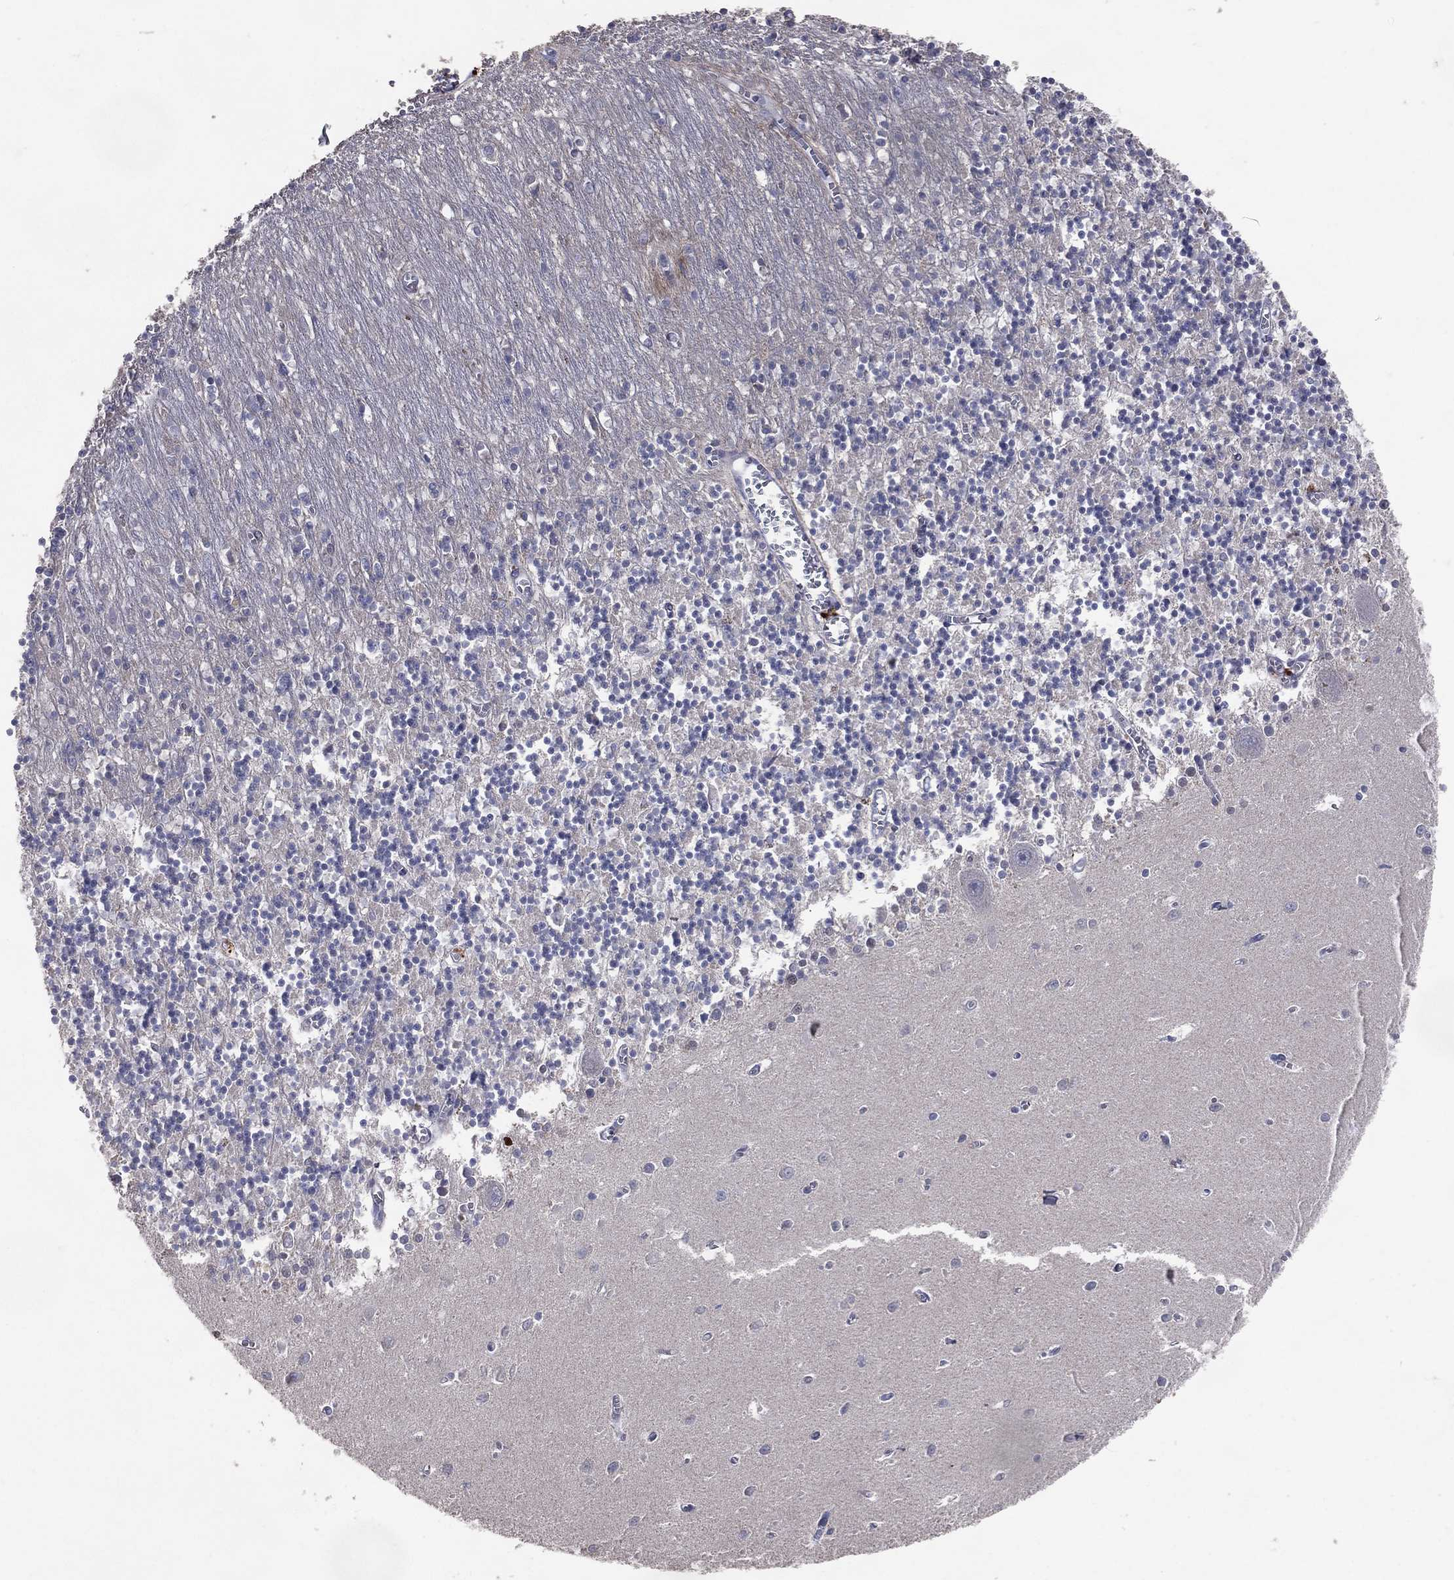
{"staining": {"intensity": "negative", "quantity": "none", "location": "none"}, "tissue": "cerebellum", "cell_type": "Cells in granular layer", "image_type": "normal", "snomed": [{"axis": "morphology", "description": "Normal tissue, NOS"}, {"axis": "topography", "description": "Cerebellum"}], "caption": "DAB immunohistochemical staining of unremarkable cerebellum reveals no significant positivity in cells in granular layer.", "gene": "DNAH7", "patient": {"sex": "female", "age": 64}}